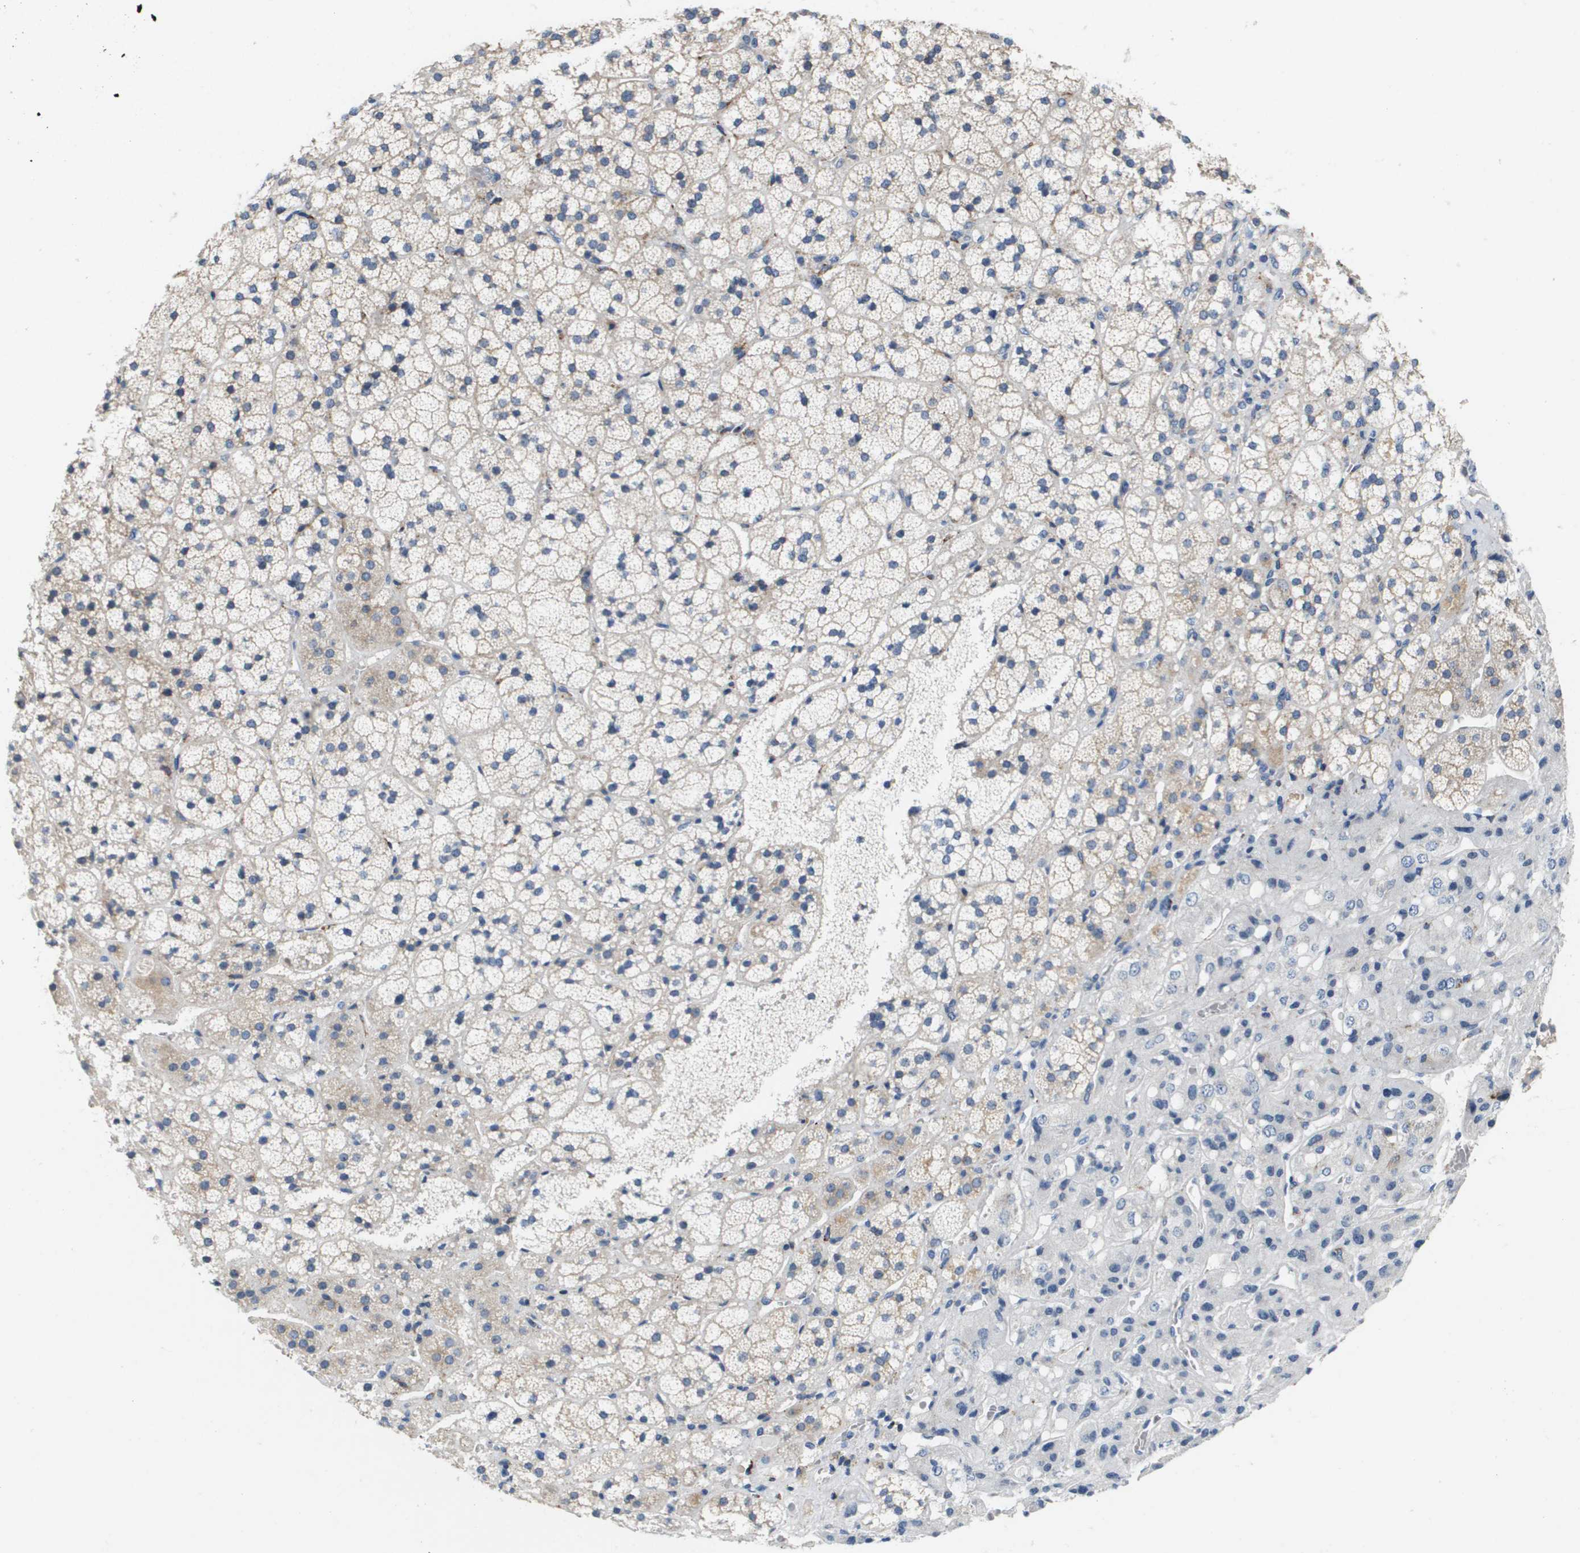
{"staining": {"intensity": "weak", "quantity": "<25%", "location": "cytoplasmic/membranous"}, "tissue": "adrenal gland", "cell_type": "Glandular cells", "image_type": "normal", "snomed": [{"axis": "morphology", "description": "Normal tissue, NOS"}, {"axis": "topography", "description": "Adrenal gland"}], "caption": "Normal adrenal gland was stained to show a protein in brown. There is no significant expression in glandular cells.", "gene": "CD3G", "patient": {"sex": "female", "age": 44}}